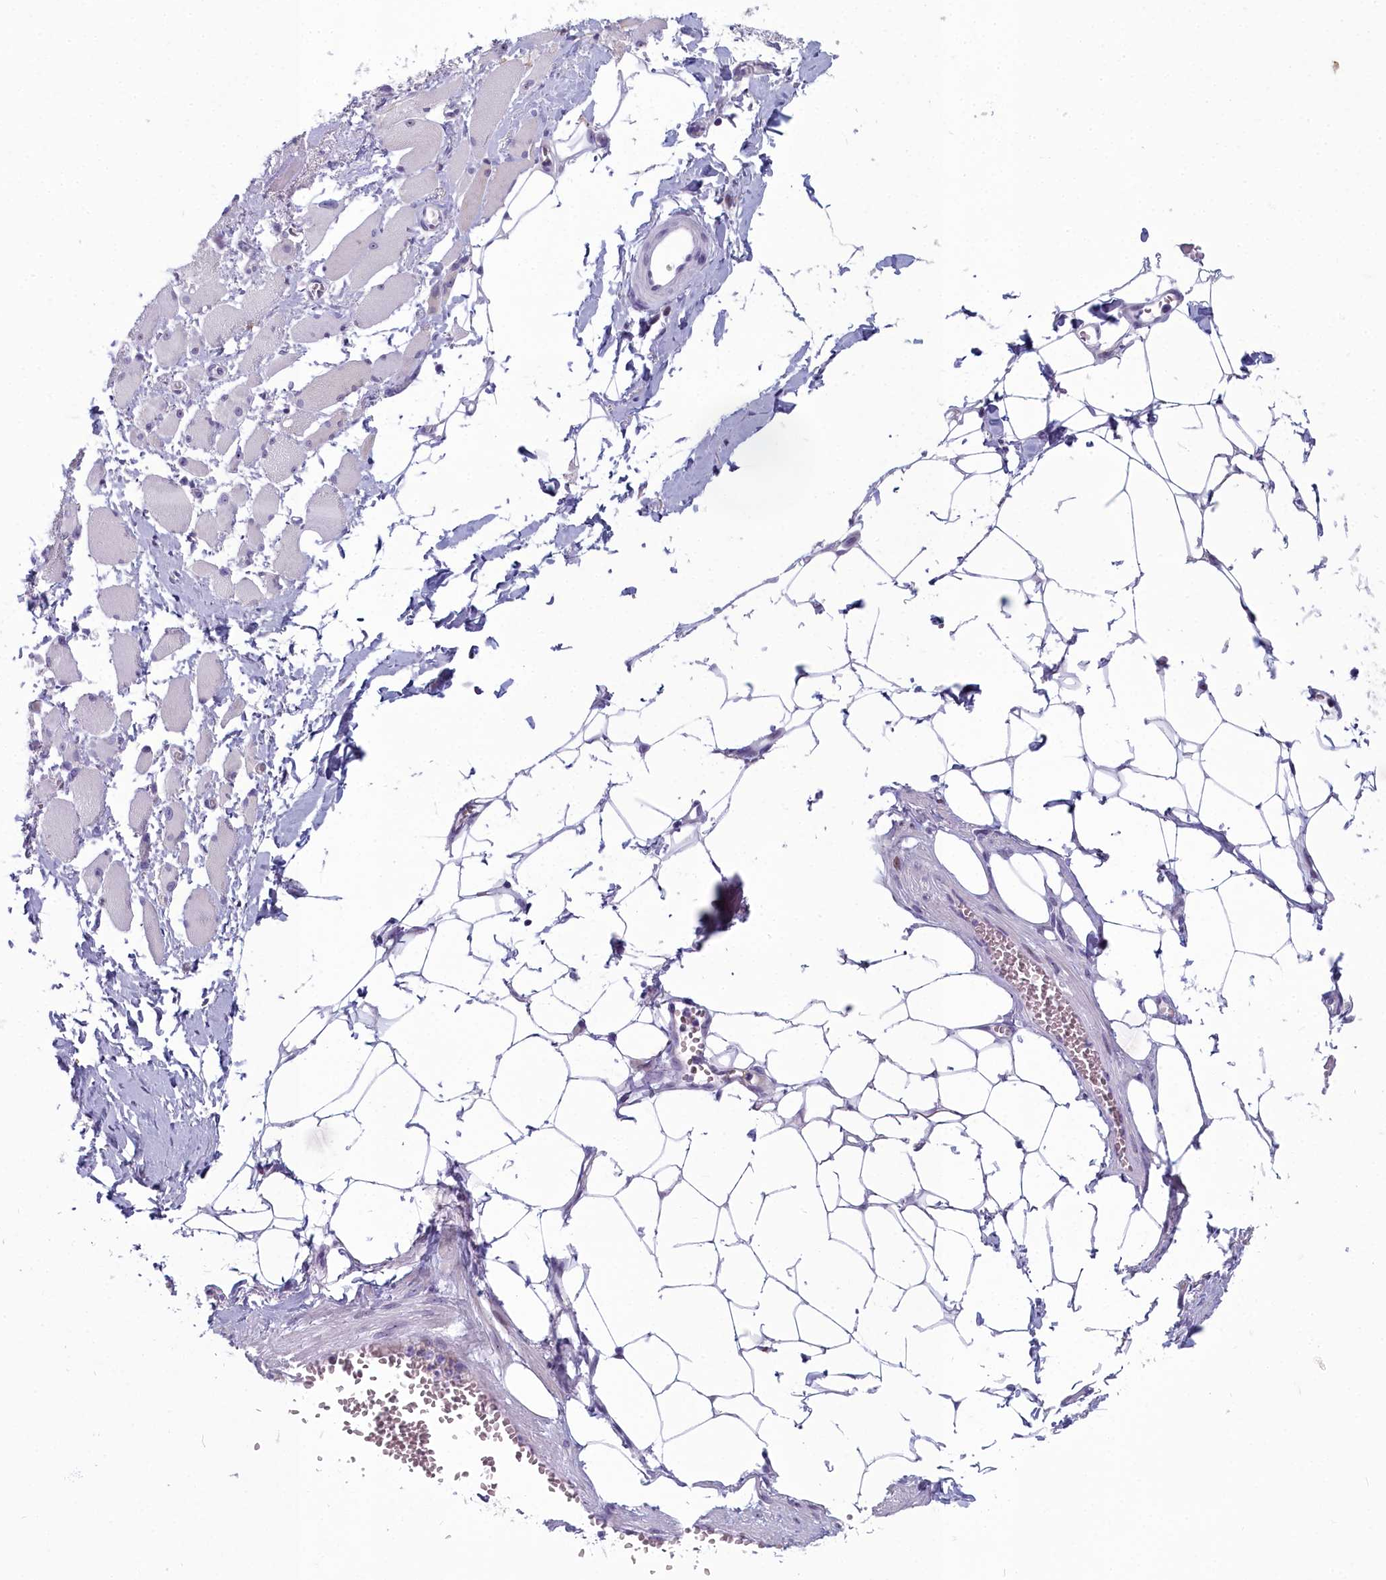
{"staining": {"intensity": "negative", "quantity": "none", "location": "none"}, "tissue": "skeletal muscle", "cell_type": "Myocytes", "image_type": "normal", "snomed": [{"axis": "morphology", "description": "Normal tissue, NOS"}, {"axis": "morphology", "description": "Basal cell carcinoma"}, {"axis": "topography", "description": "Skeletal muscle"}], "caption": "This is an immunohistochemistry (IHC) photomicrograph of unremarkable skeletal muscle. There is no expression in myocytes.", "gene": "INSYN2A", "patient": {"sex": "female", "age": 64}}